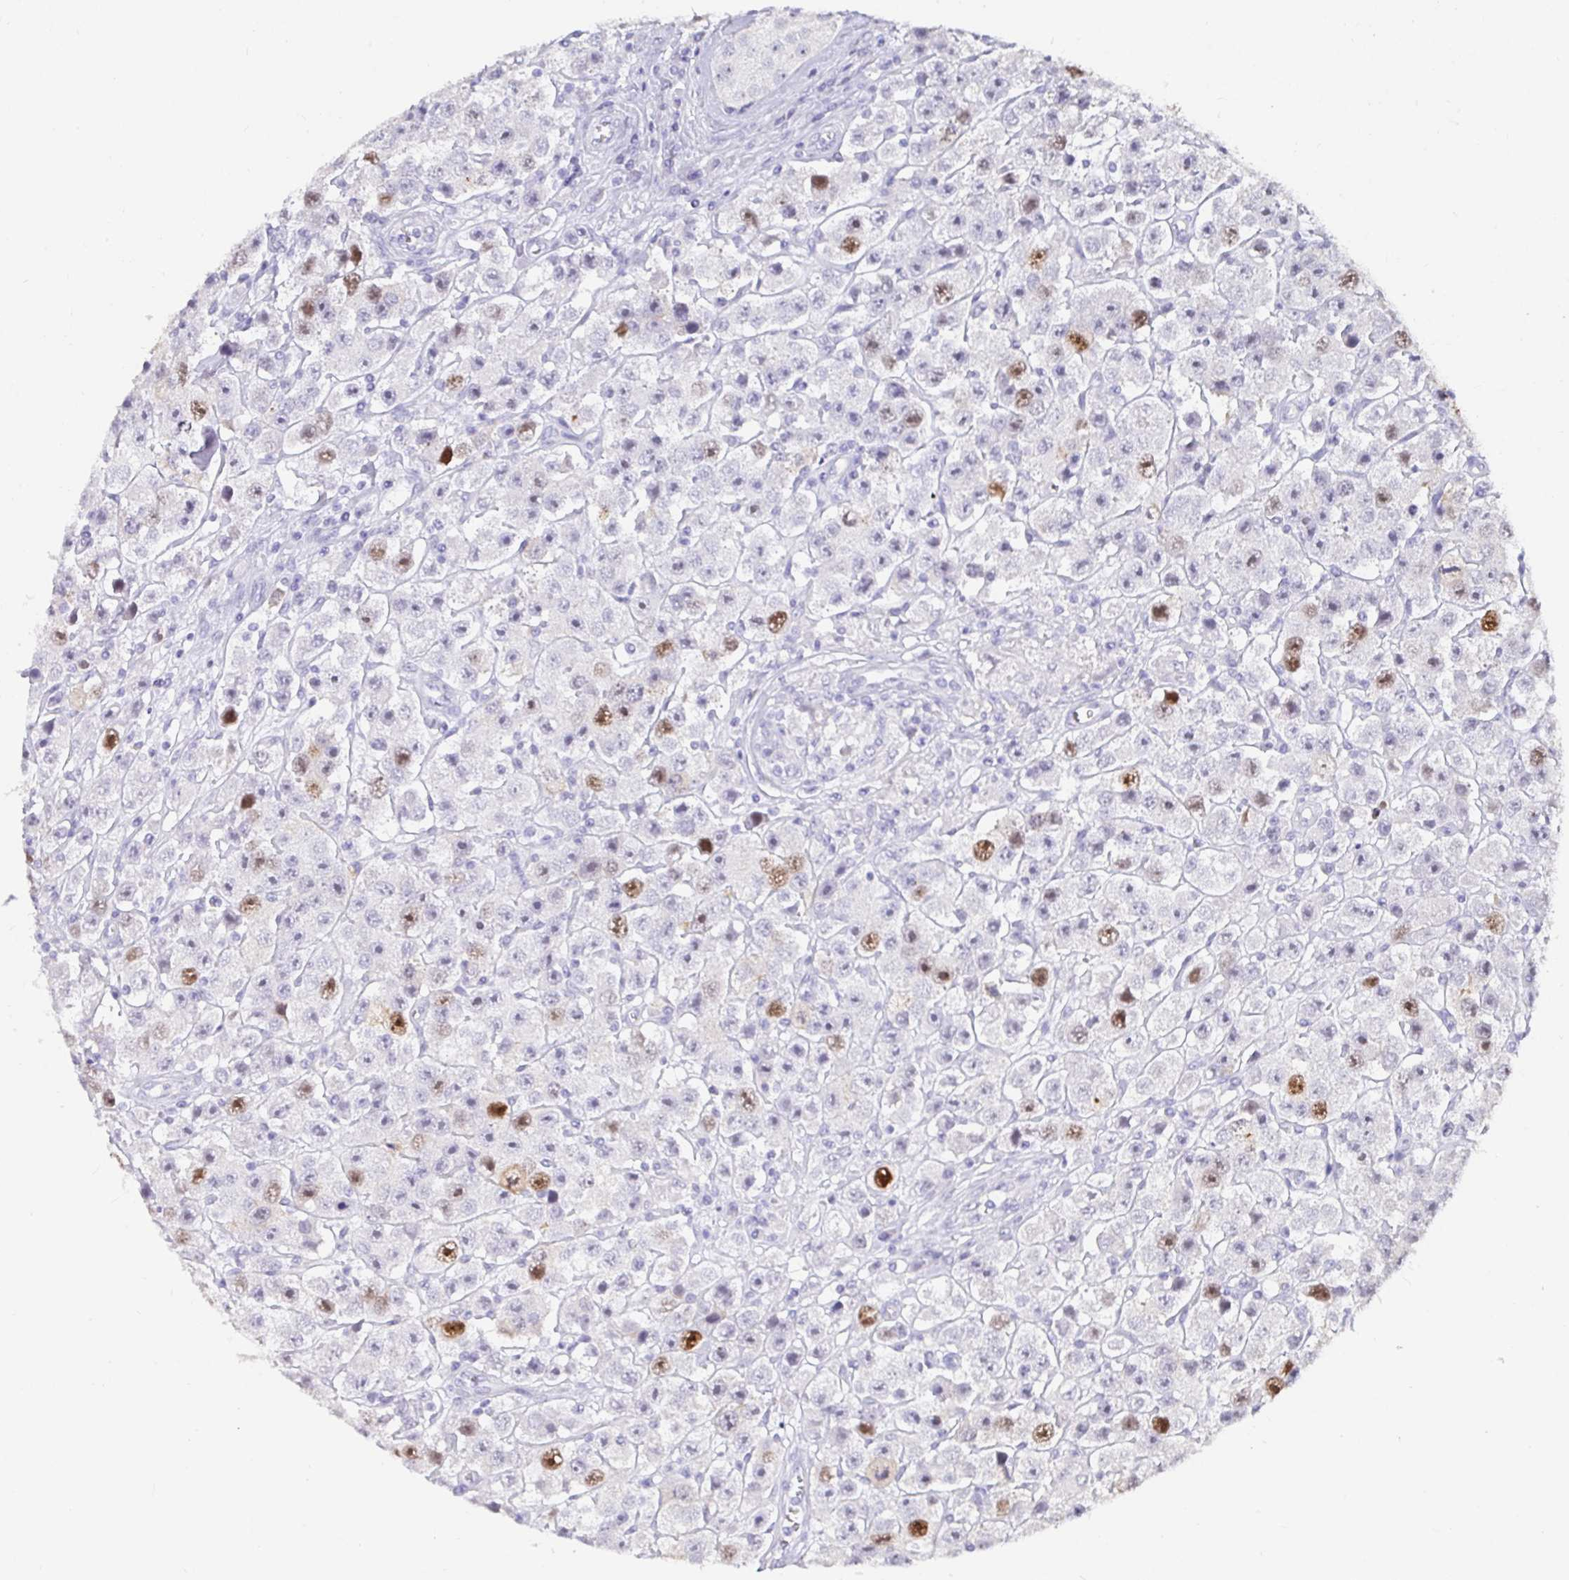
{"staining": {"intensity": "moderate", "quantity": "25%-75%", "location": "nuclear"}, "tissue": "testis cancer", "cell_type": "Tumor cells", "image_type": "cancer", "snomed": [{"axis": "morphology", "description": "Seminoma, NOS"}, {"axis": "topography", "description": "Testis"}], "caption": "Protein expression analysis of human testis cancer reveals moderate nuclear staining in approximately 25%-75% of tumor cells.", "gene": "ANLN", "patient": {"sex": "male", "age": 45}}